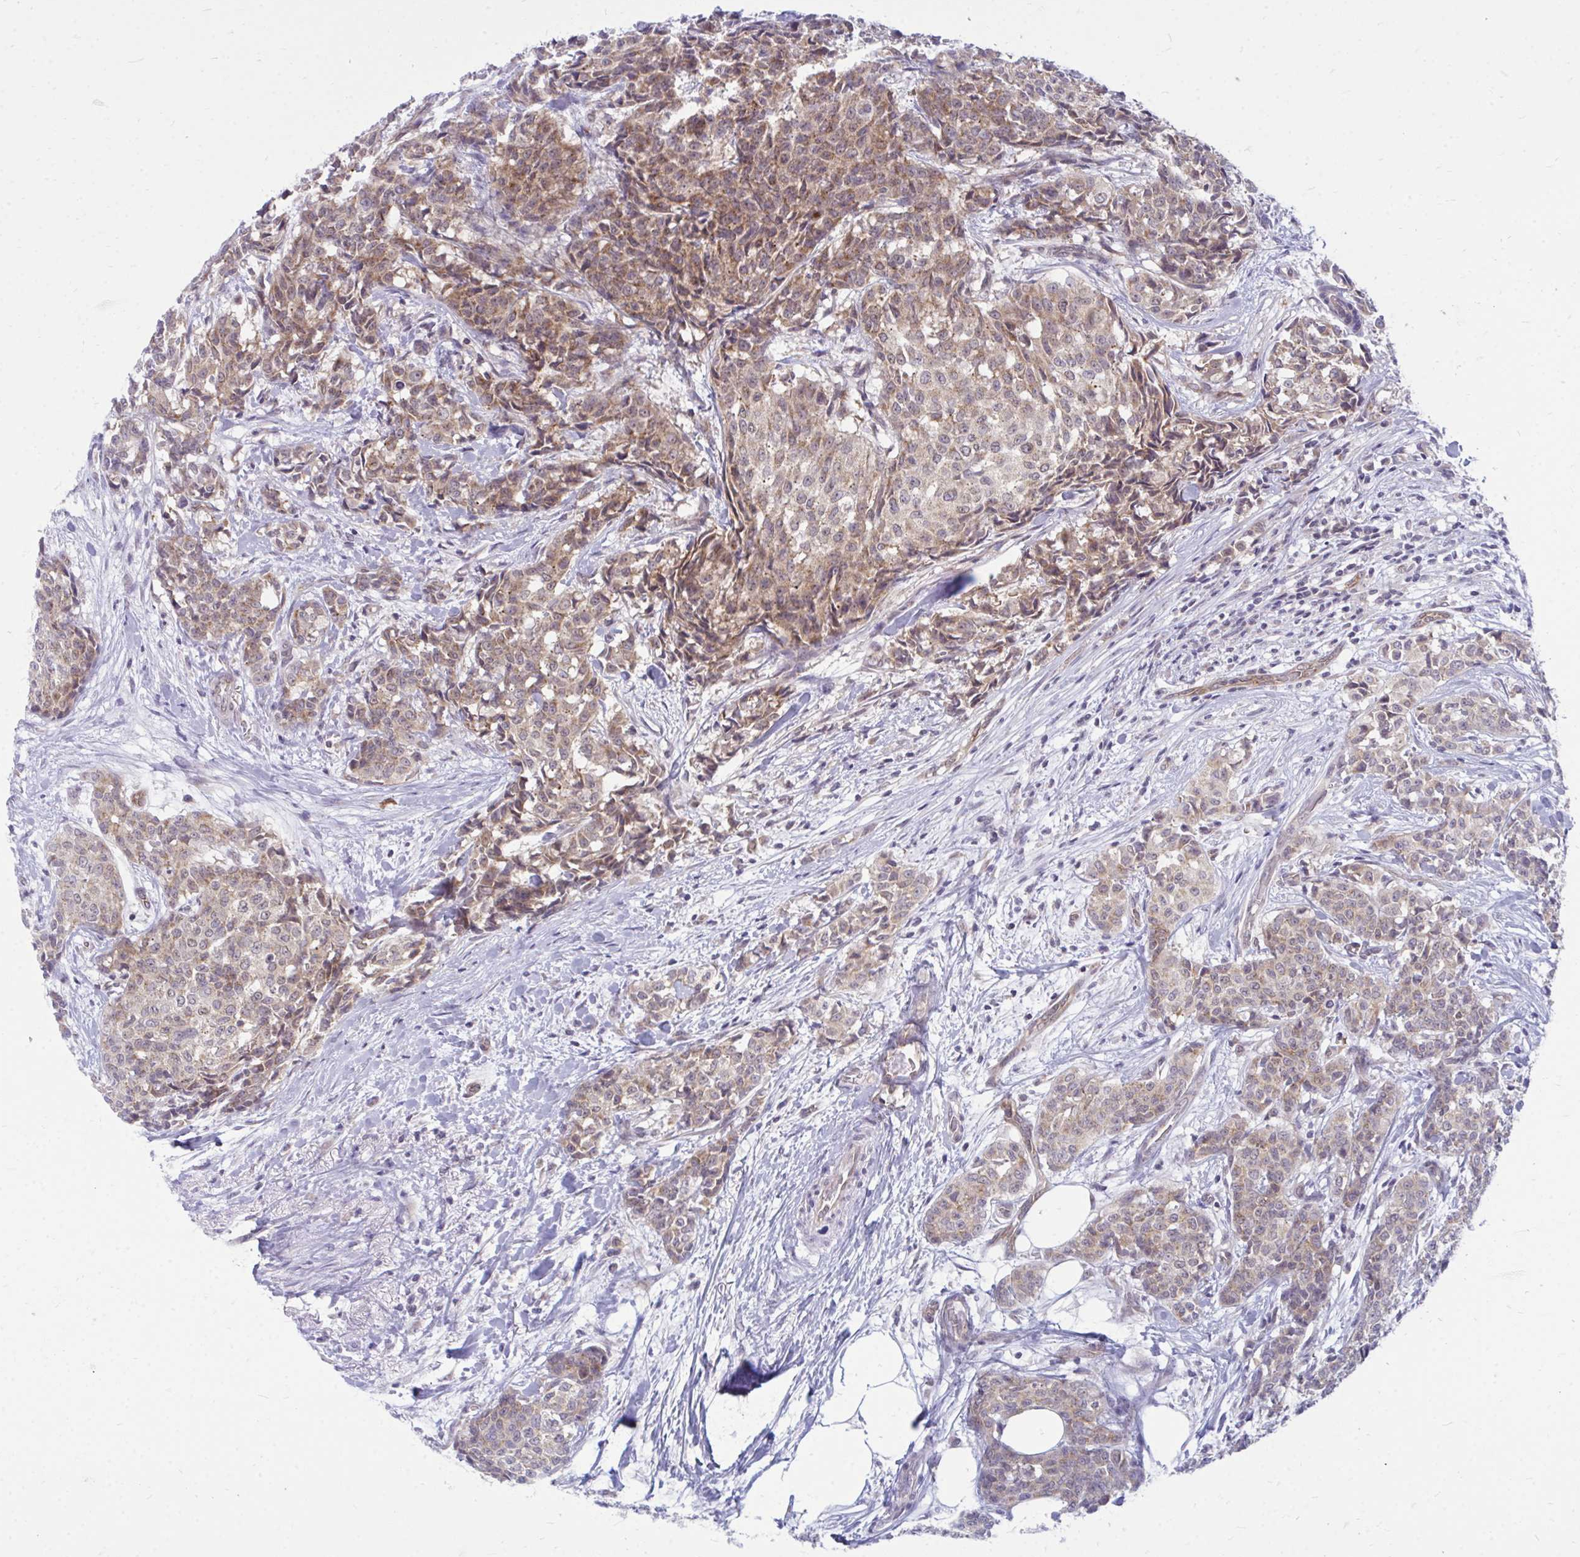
{"staining": {"intensity": "moderate", "quantity": ">75%", "location": "cytoplasmic/membranous"}, "tissue": "breast cancer", "cell_type": "Tumor cells", "image_type": "cancer", "snomed": [{"axis": "morphology", "description": "Duct carcinoma"}, {"axis": "topography", "description": "Breast"}], "caption": "IHC of human breast infiltrating ductal carcinoma demonstrates medium levels of moderate cytoplasmic/membranous positivity in approximately >75% of tumor cells.", "gene": "ACSL5", "patient": {"sex": "female", "age": 91}}